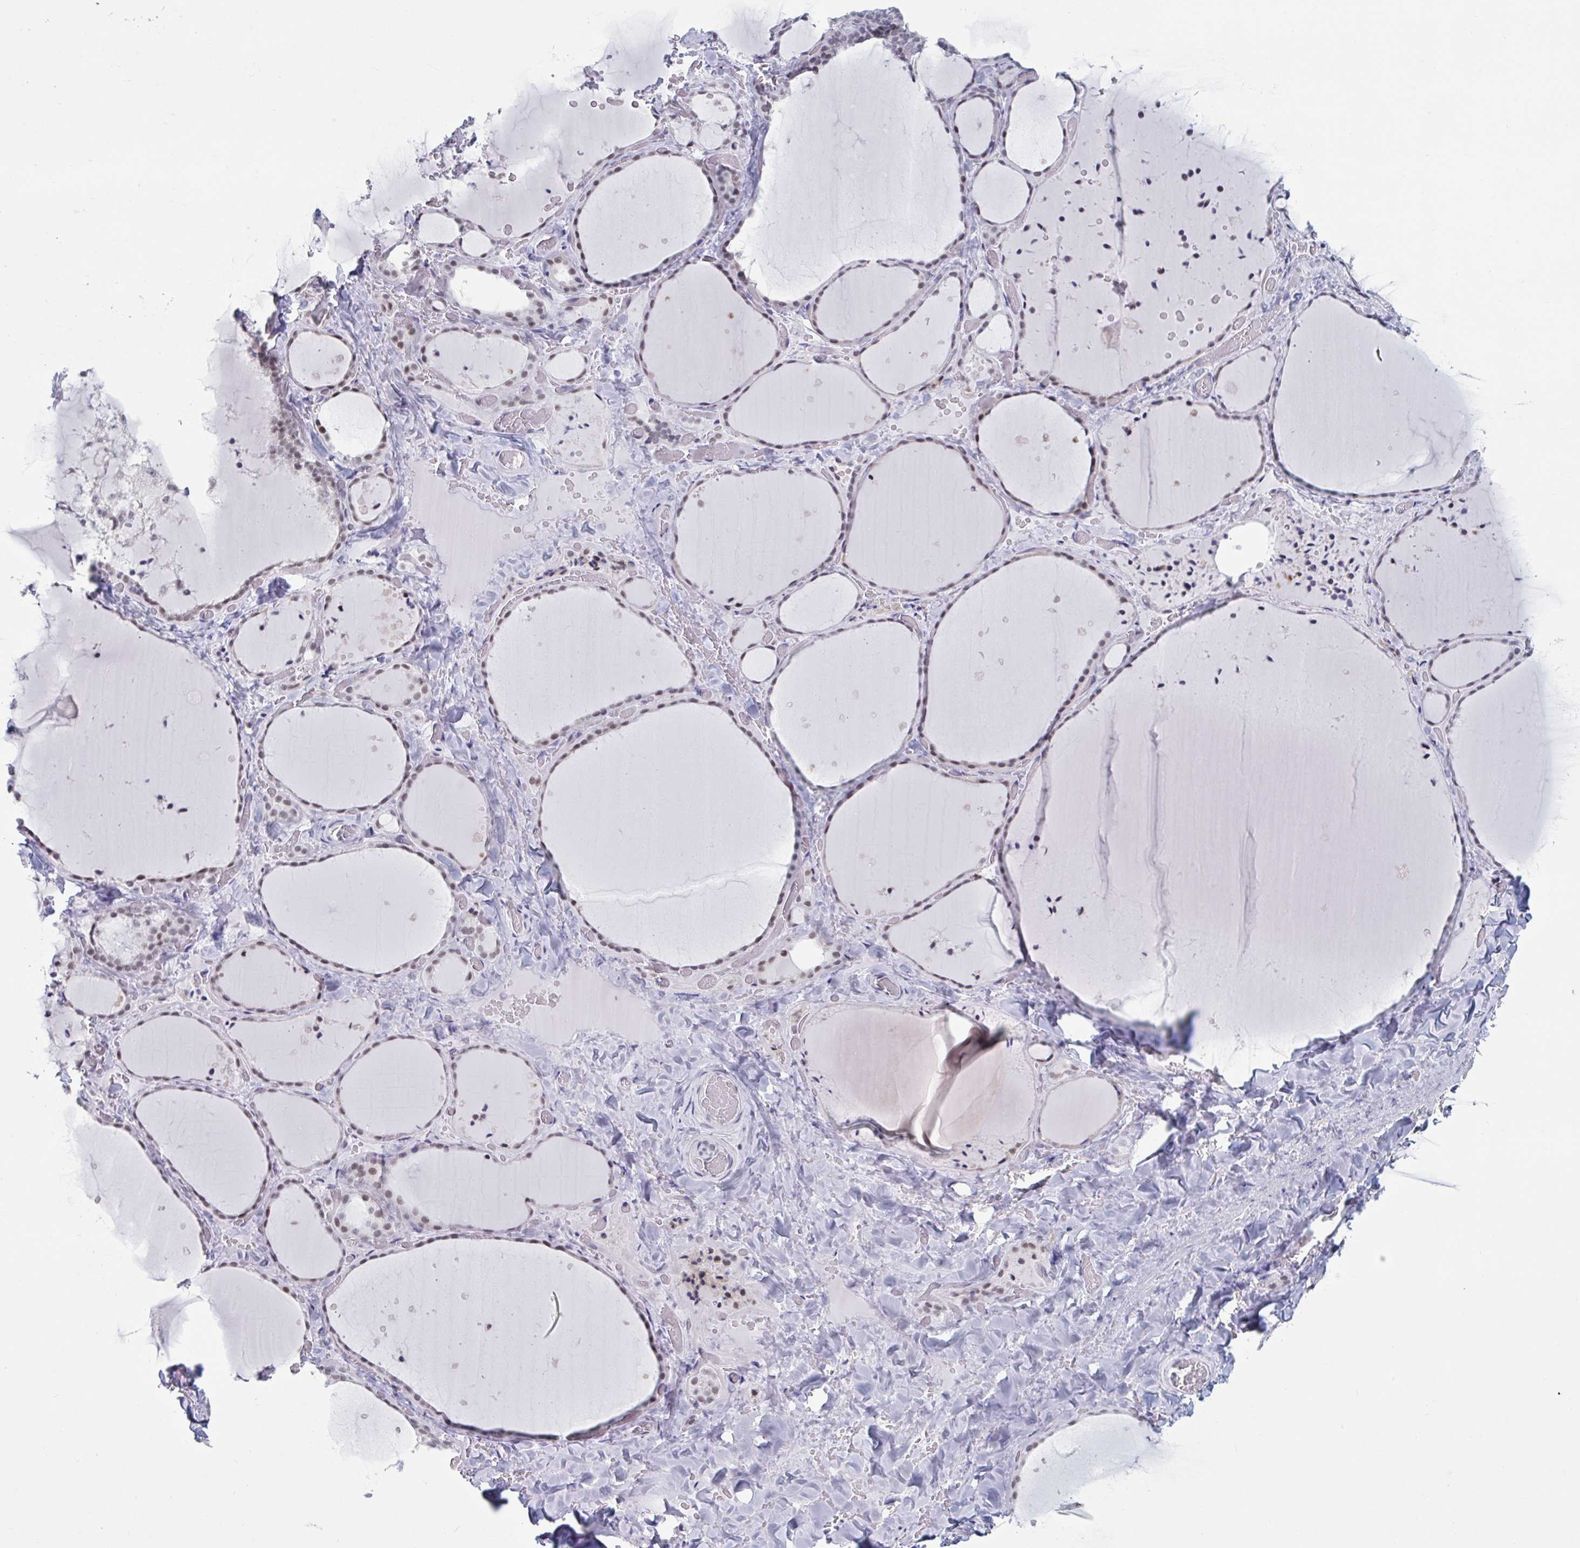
{"staining": {"intensity": "weak", "quantity": "25%-75%", "location": "nuclear"}, "tissue": "thyroid gland", "cell_type": "Glandular cells", "image_type": "normal", "snomed": [{"axis": "morphology", "description": "Normal tissue, NOS"}, {"axis": "topography", "description": "Thyroid gland"}], "caption": "A micrograph of thyroid gland stained for a protein demonstrates weak nuclear brown staining in glandular cells. Immunohistochemistry (ihc) stains the protein of interest in brown and the nuclei are stained blue.", "gene": "MSMB", "patient": {"sex": "female", "age": 36}}